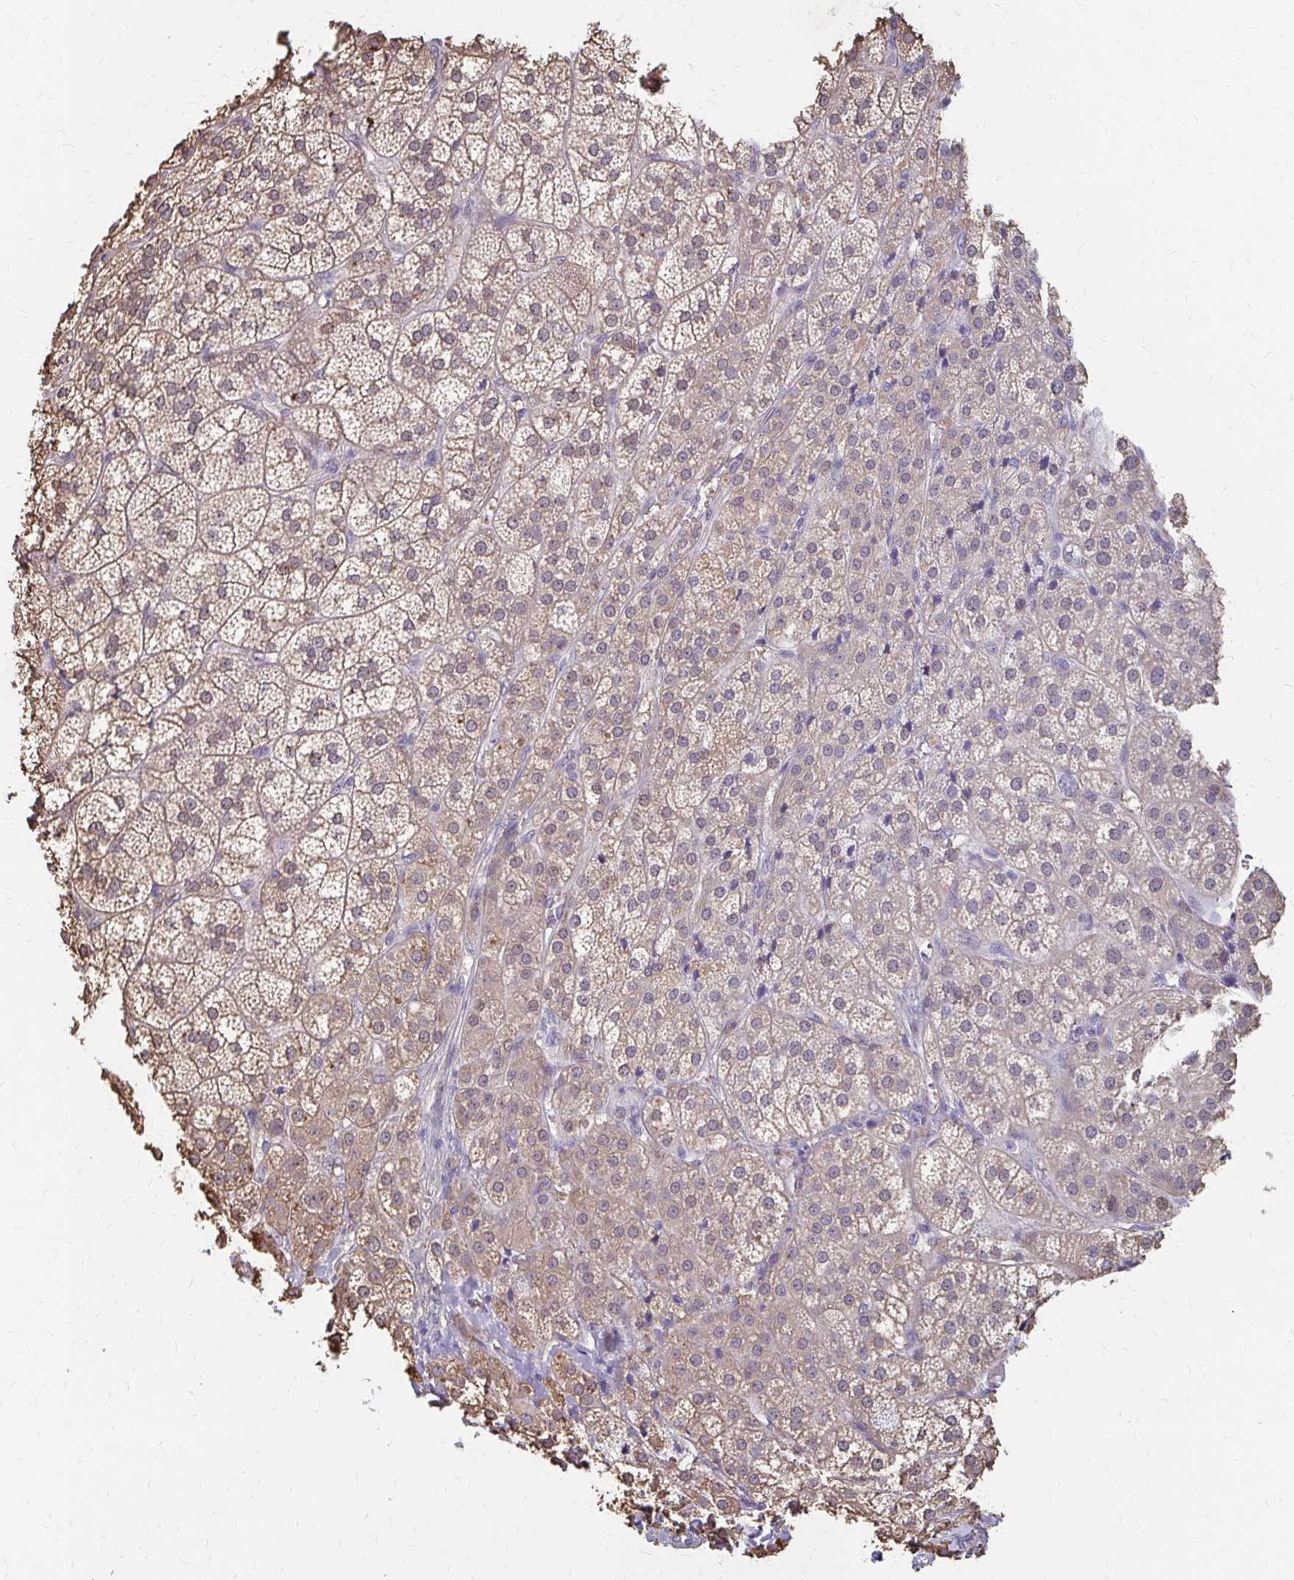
{"staining": {"intensity": "moderate", "quantity": ">75%", "location": "cytoplasmic/membranous,nuclear"}, "tissue": "adrenal gland", "cell_type": "Glandular cells", "image_type": "normal", "snomed": [{"axis": "morphology", "description": "Normal tissue, NOS"}, {"axis": "topography", "description": "Adrenal gland"}], "caption": "A photomicrograph of adrenal gland stained for a protein shows moderate cytoplasmic/membranous,nuclear brown staining in glandular cells.", "gene": "IFI44L", "patient": {"sex": "female", "age": 60}}